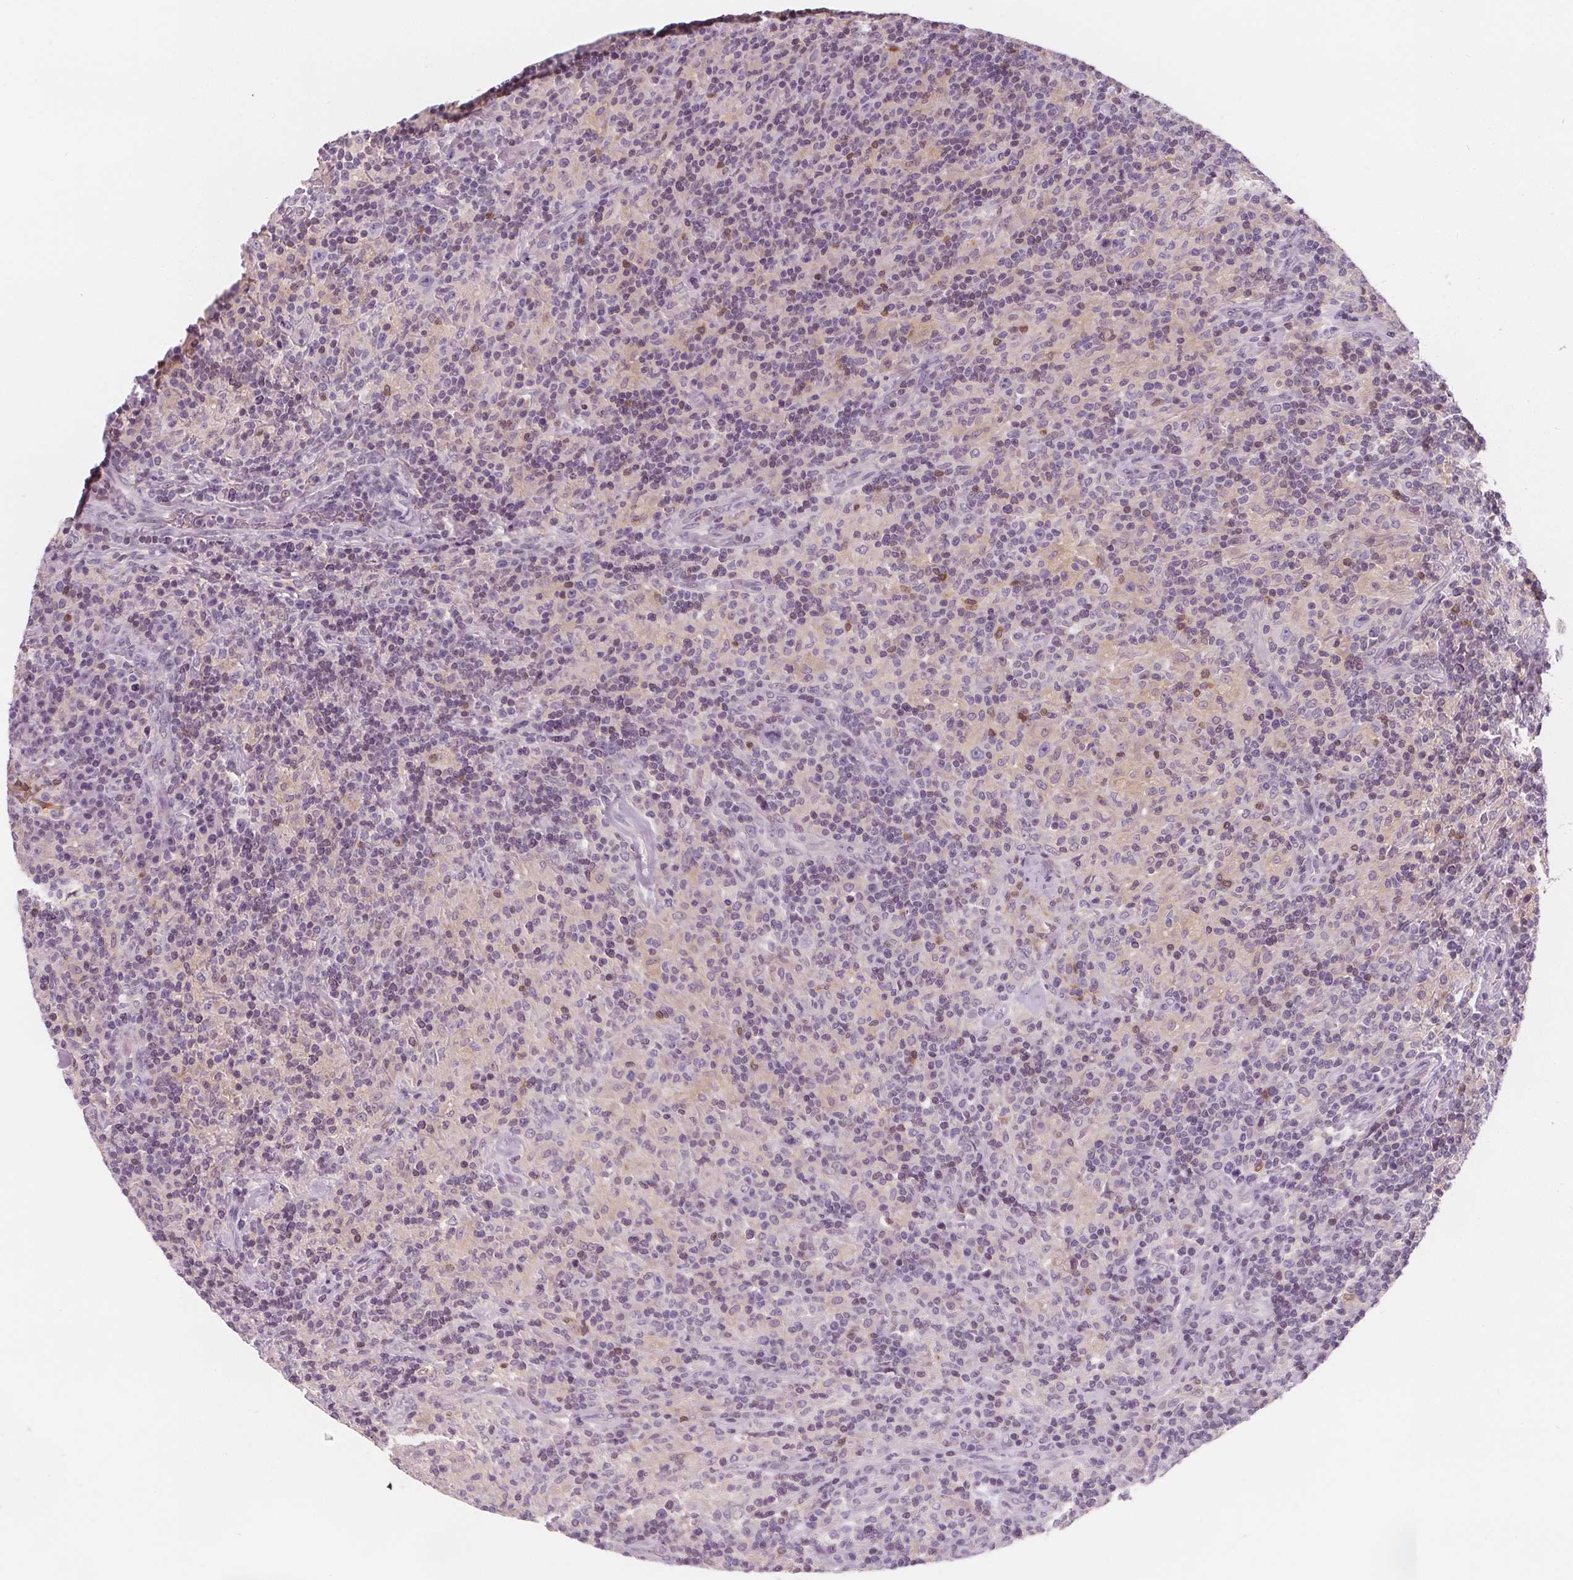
{"staining": {"intensity": "negative", "quantity": "none", "location": "none"}, "tissue": "lymphoma", "cell_type": "Tumor cells", "image_type": "cancer", "snomed": [{"axis": "morphology", "description": "Hodgkin's disease, NOS"}, {"axis": "topography", "description": "Lymph node"}], "caption": "DAB (3,3'-diaminobenzidine) immunohistochemical staining of human lymphoma displays no significant expression in tumor cells.", "gene": "UGP2", "patient": {"sex": "male", "age": 70}}